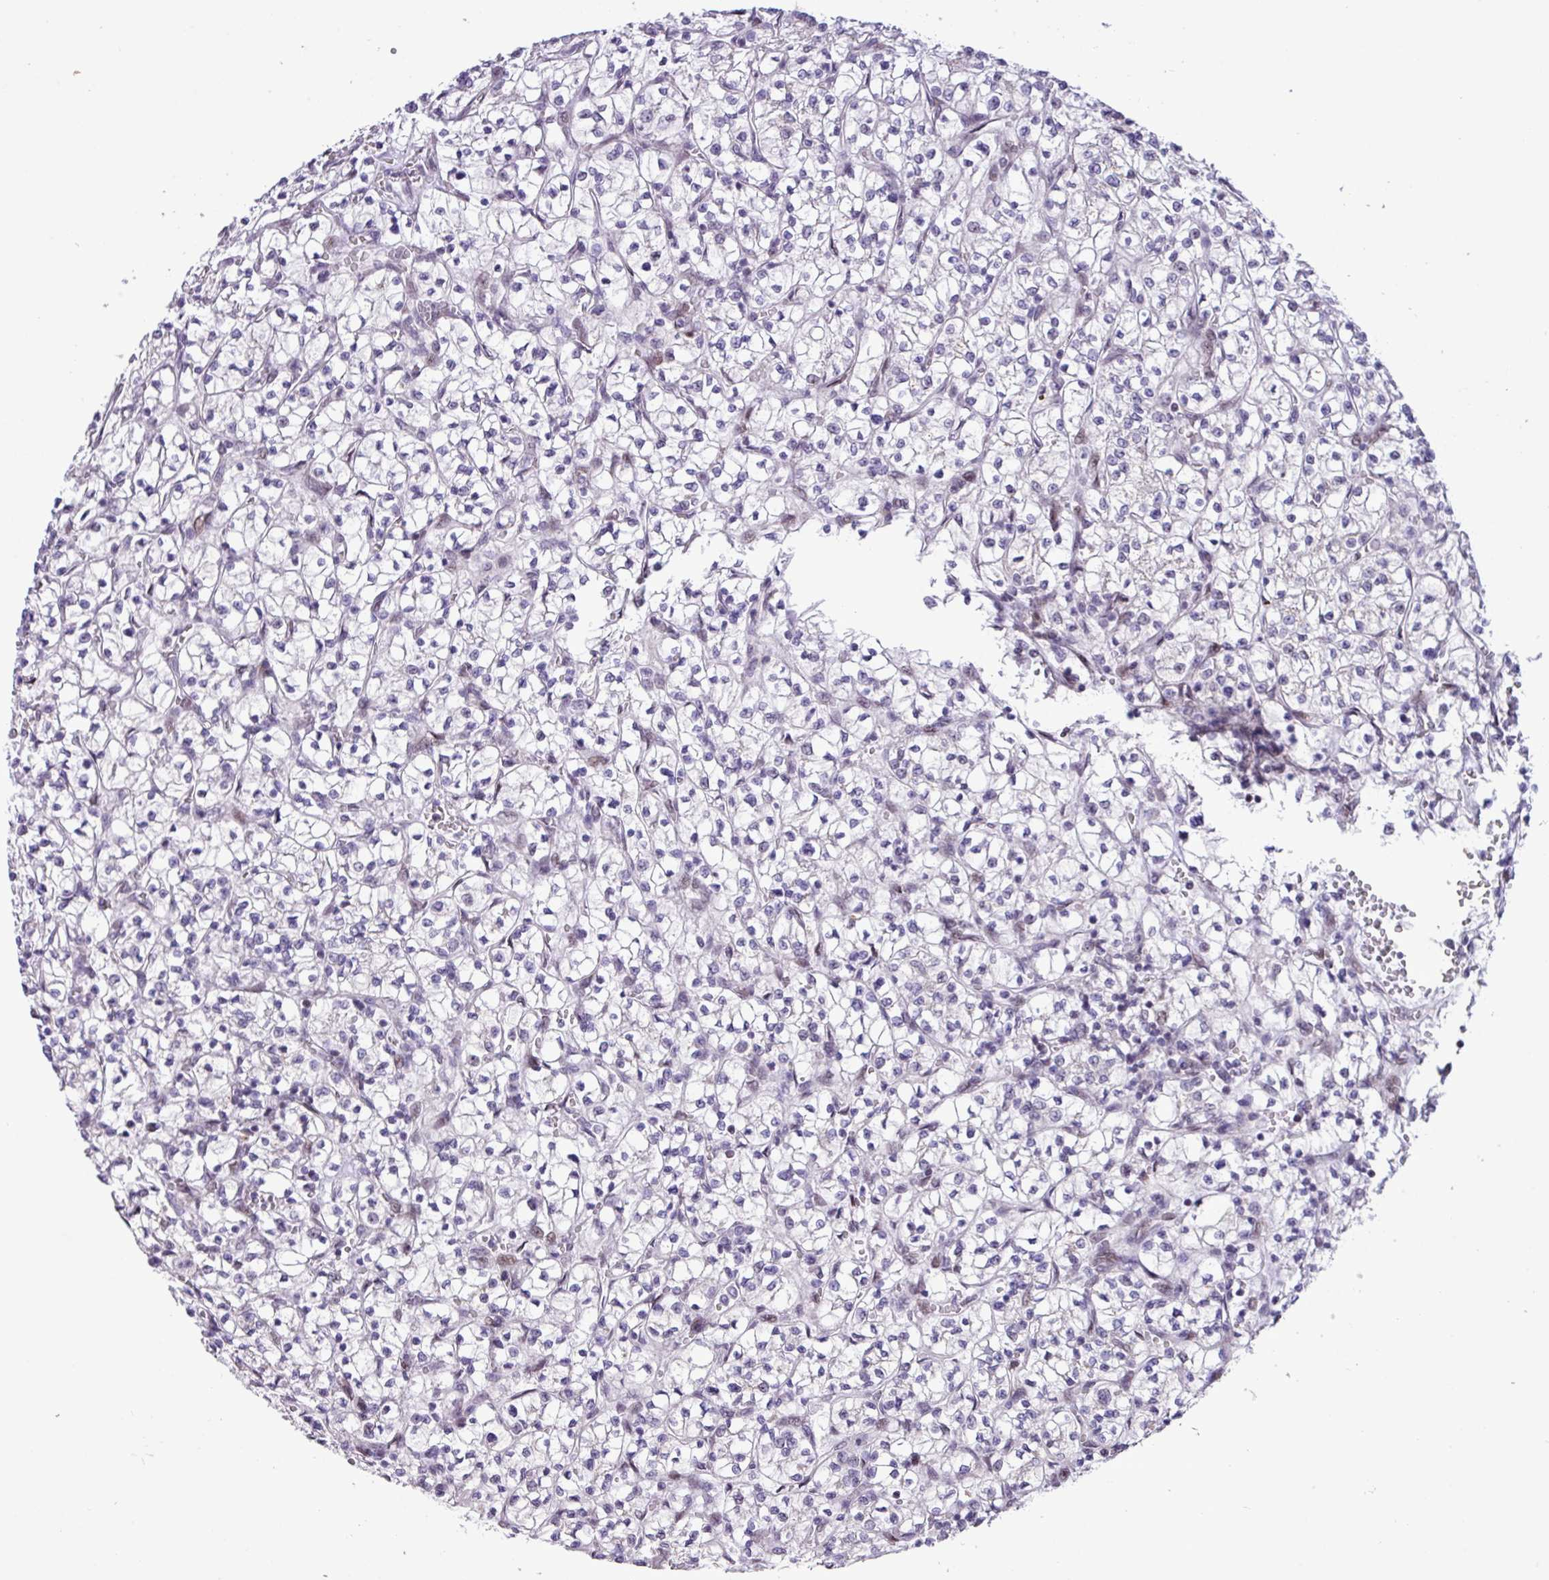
{"staining": {"intensity": "negative", "quantity": "none", "location": "none"}, "tissue": "renal cancer", "cell_type": "Tumor cells", "image_type": "cancer", "snomed": [{"axis": "morphology", "description": "Adenocarcinoma, NOS"}, {"axis": "topography", "description": "Kidney"}], "caption": "There is no significant positivity in tumor cells of renal adenocarcinoma. Nuclei are stained in blue.", "gene": "ZNF354A", "patient": {"sex": "female", "age": 64}}